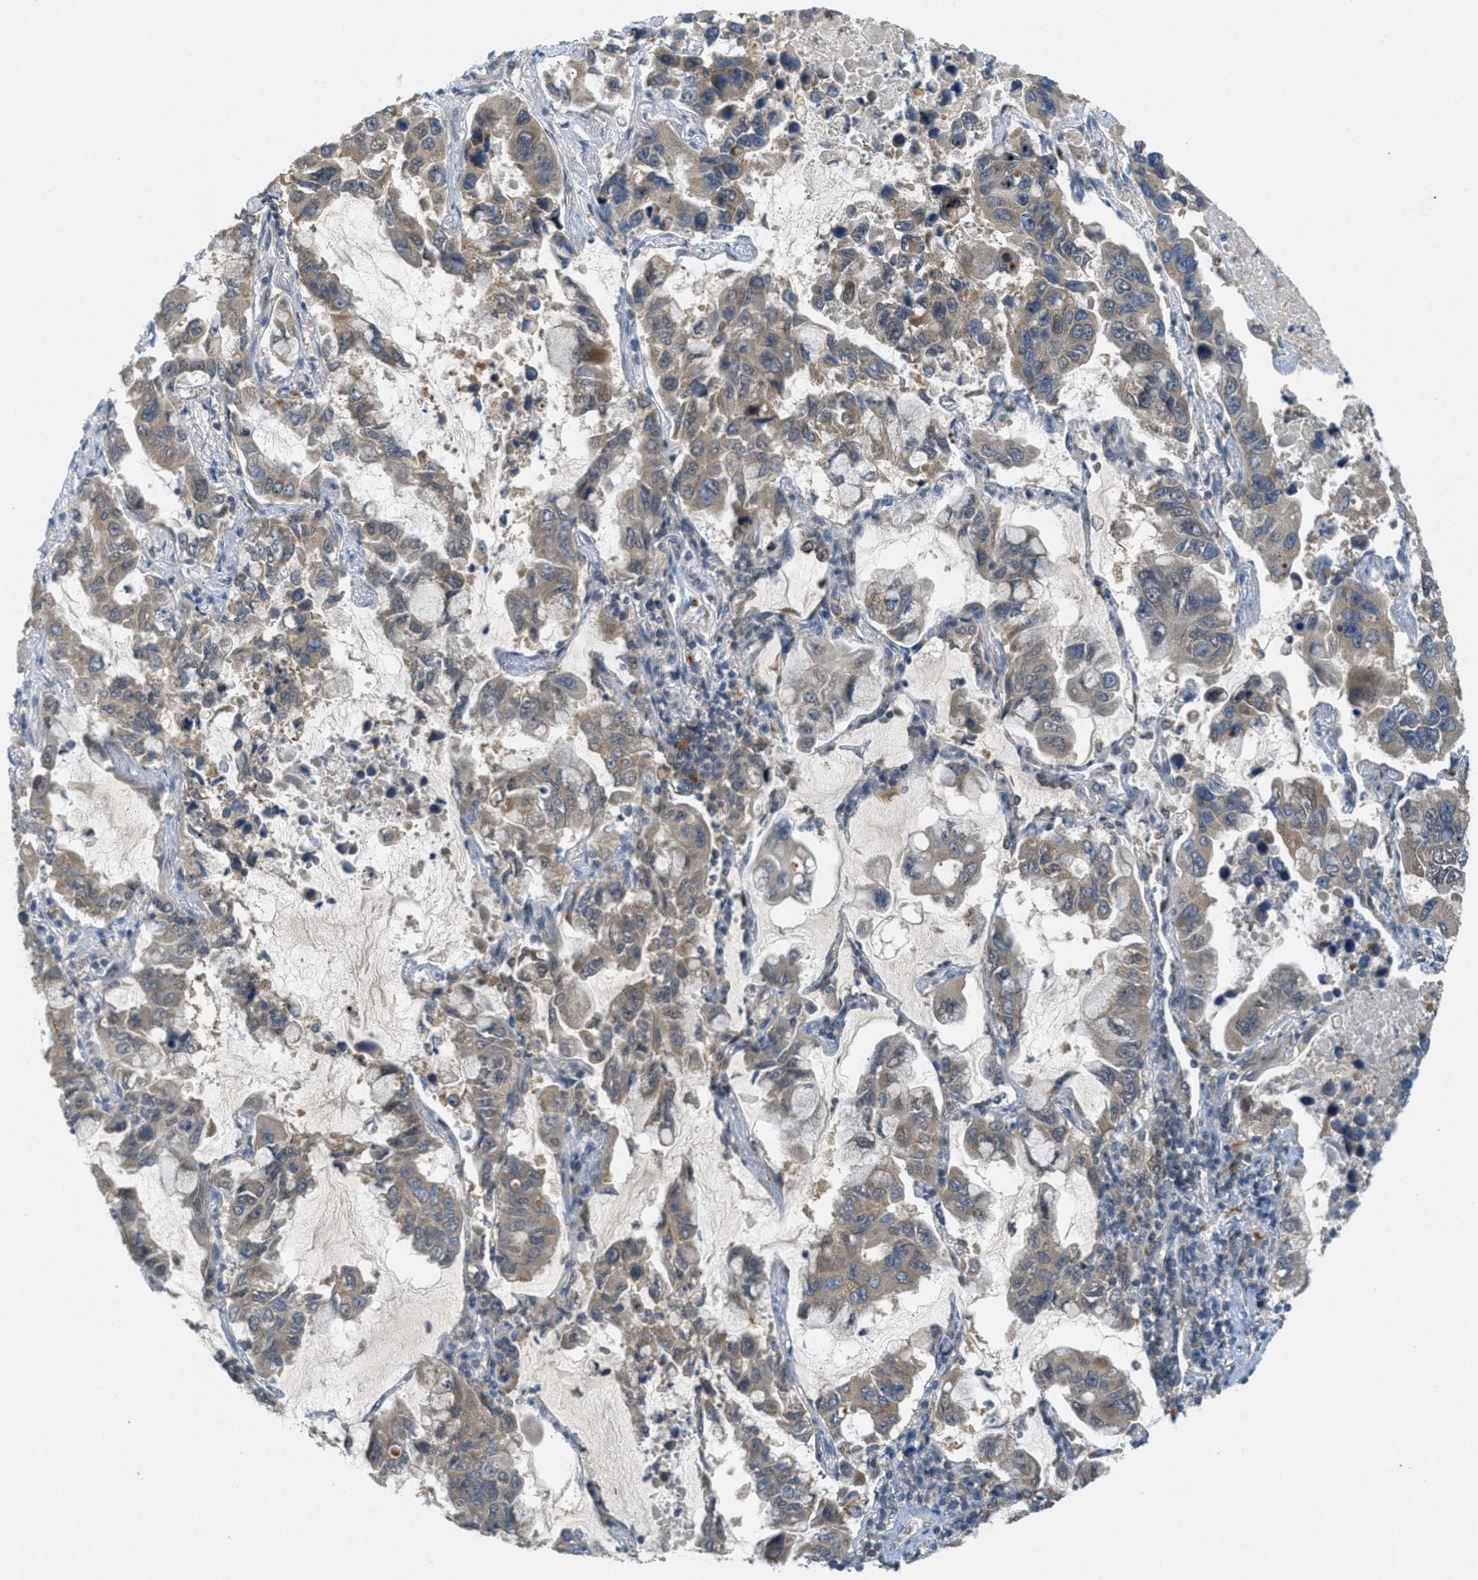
{"staining": {"intensity": "weak", "quantity": ">75%", "location": "cytoplasmic/membranous"}, "tissue": "lung cancer", "cell_type": "Tumor cells", "image_type": "cancer", "snomed": [{"axis": "morphology", "description": "Adenocarcinoma, NOS"}, {"axis": "topography", "description": "Lung"}], "caption": "Protein expression analysis of adenocarcinoma (lung) demonstrates weak cytoplasmic/membranous positivity in approximately >75% of tumor cells.", "gene": "SIGMAR1", "patient": {"sex": "male", "age": 64}}